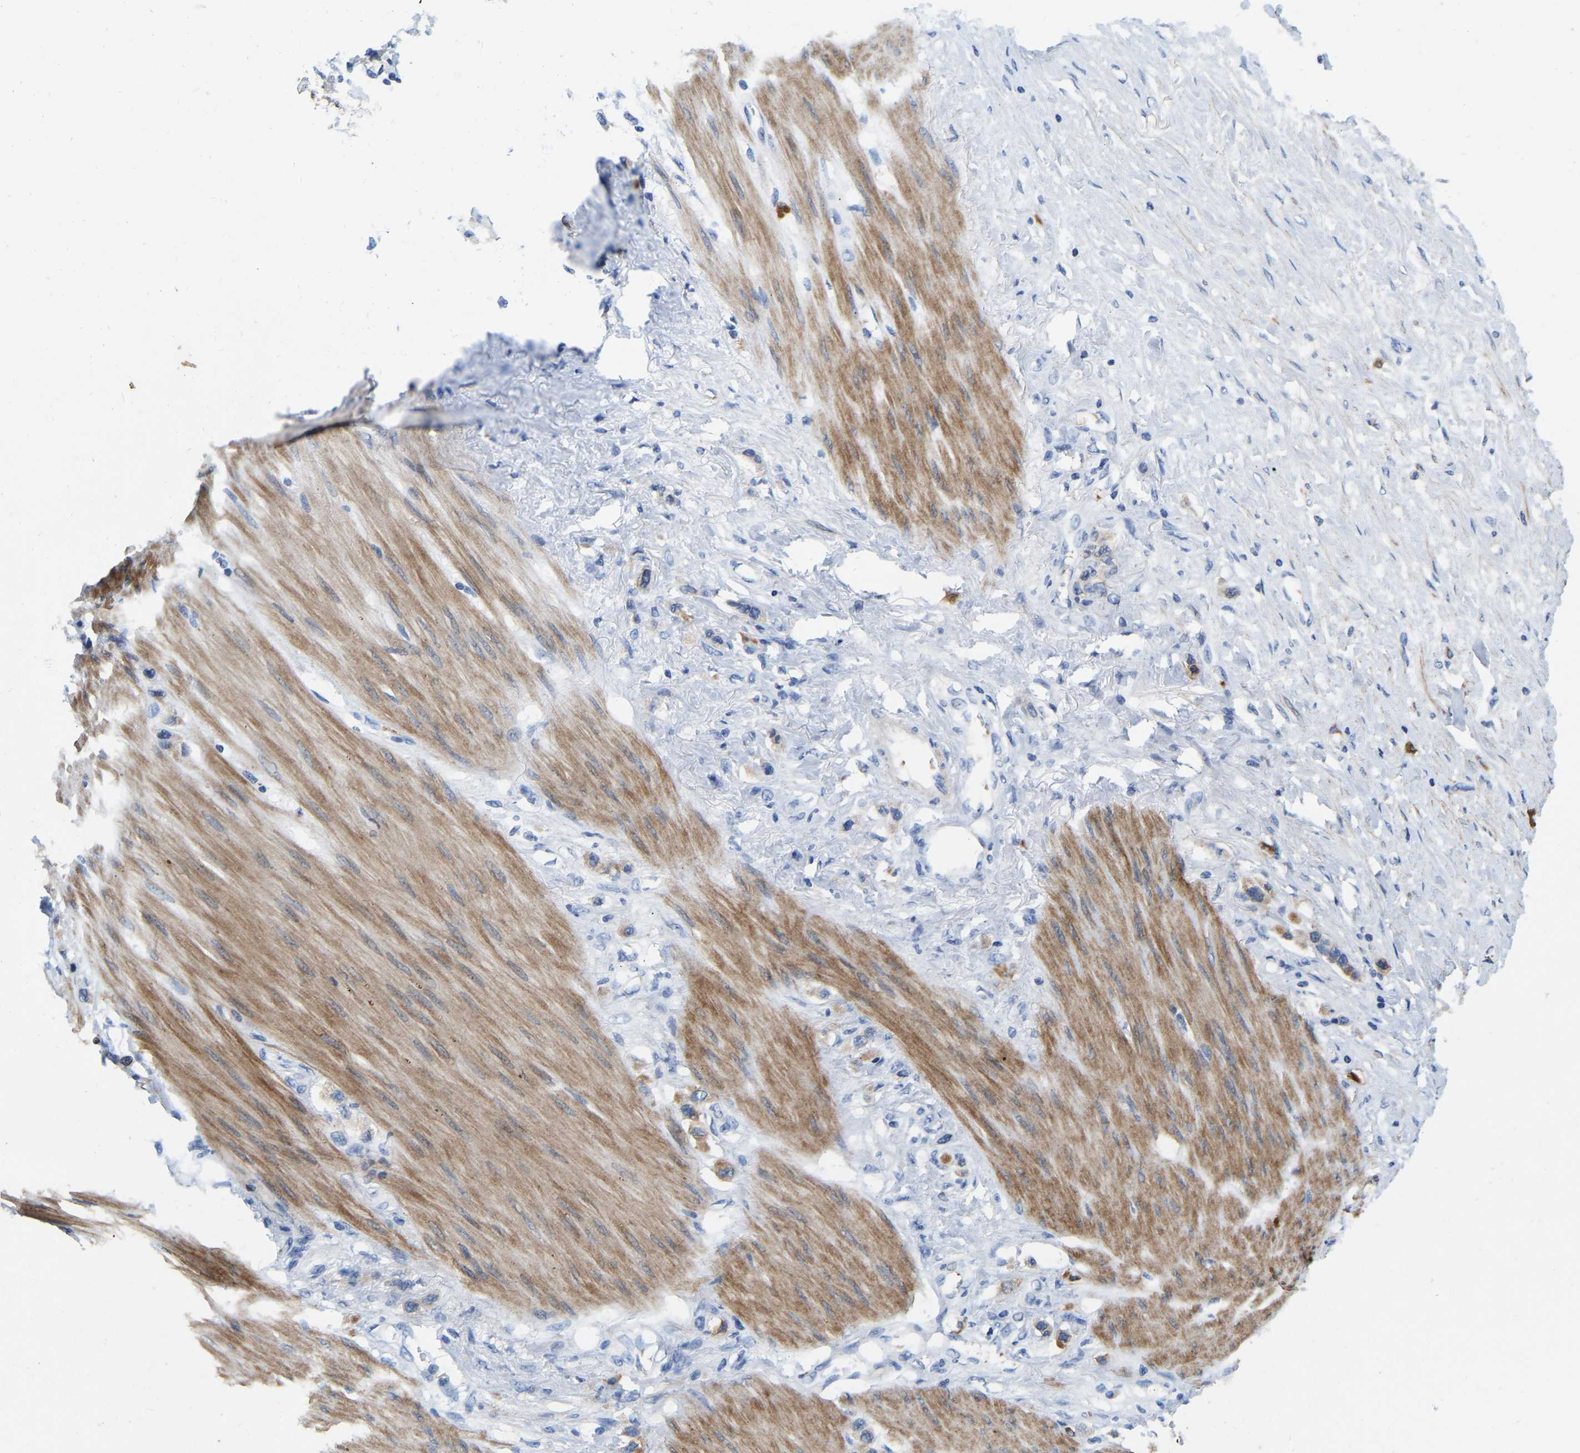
{"staining": {"intensity": "moderate", "quantity": "<25%", "location": "cytoplasmic/membranous"}, "tissue": "stomach cancer", "cell_type": "Tumor cells", "image_type": "cancer", "snomed": [{"axis": "morphology", "description": "Adenocarcinoma, NOS"}, {"axis": "topography", "description": "Stomach"}], "caption": "Immunohistochemical staining of stomach cancer displays moderate cytoplasmic/membranous protein positivity in about <25% of tumor cells. The staining is performed using DAB brown chromogen to label protein expression. The nuclei are counter-stained blue using hematoxylin.", "gene": "RAB27B", "patient": {"sex": "female", "age": 65}}